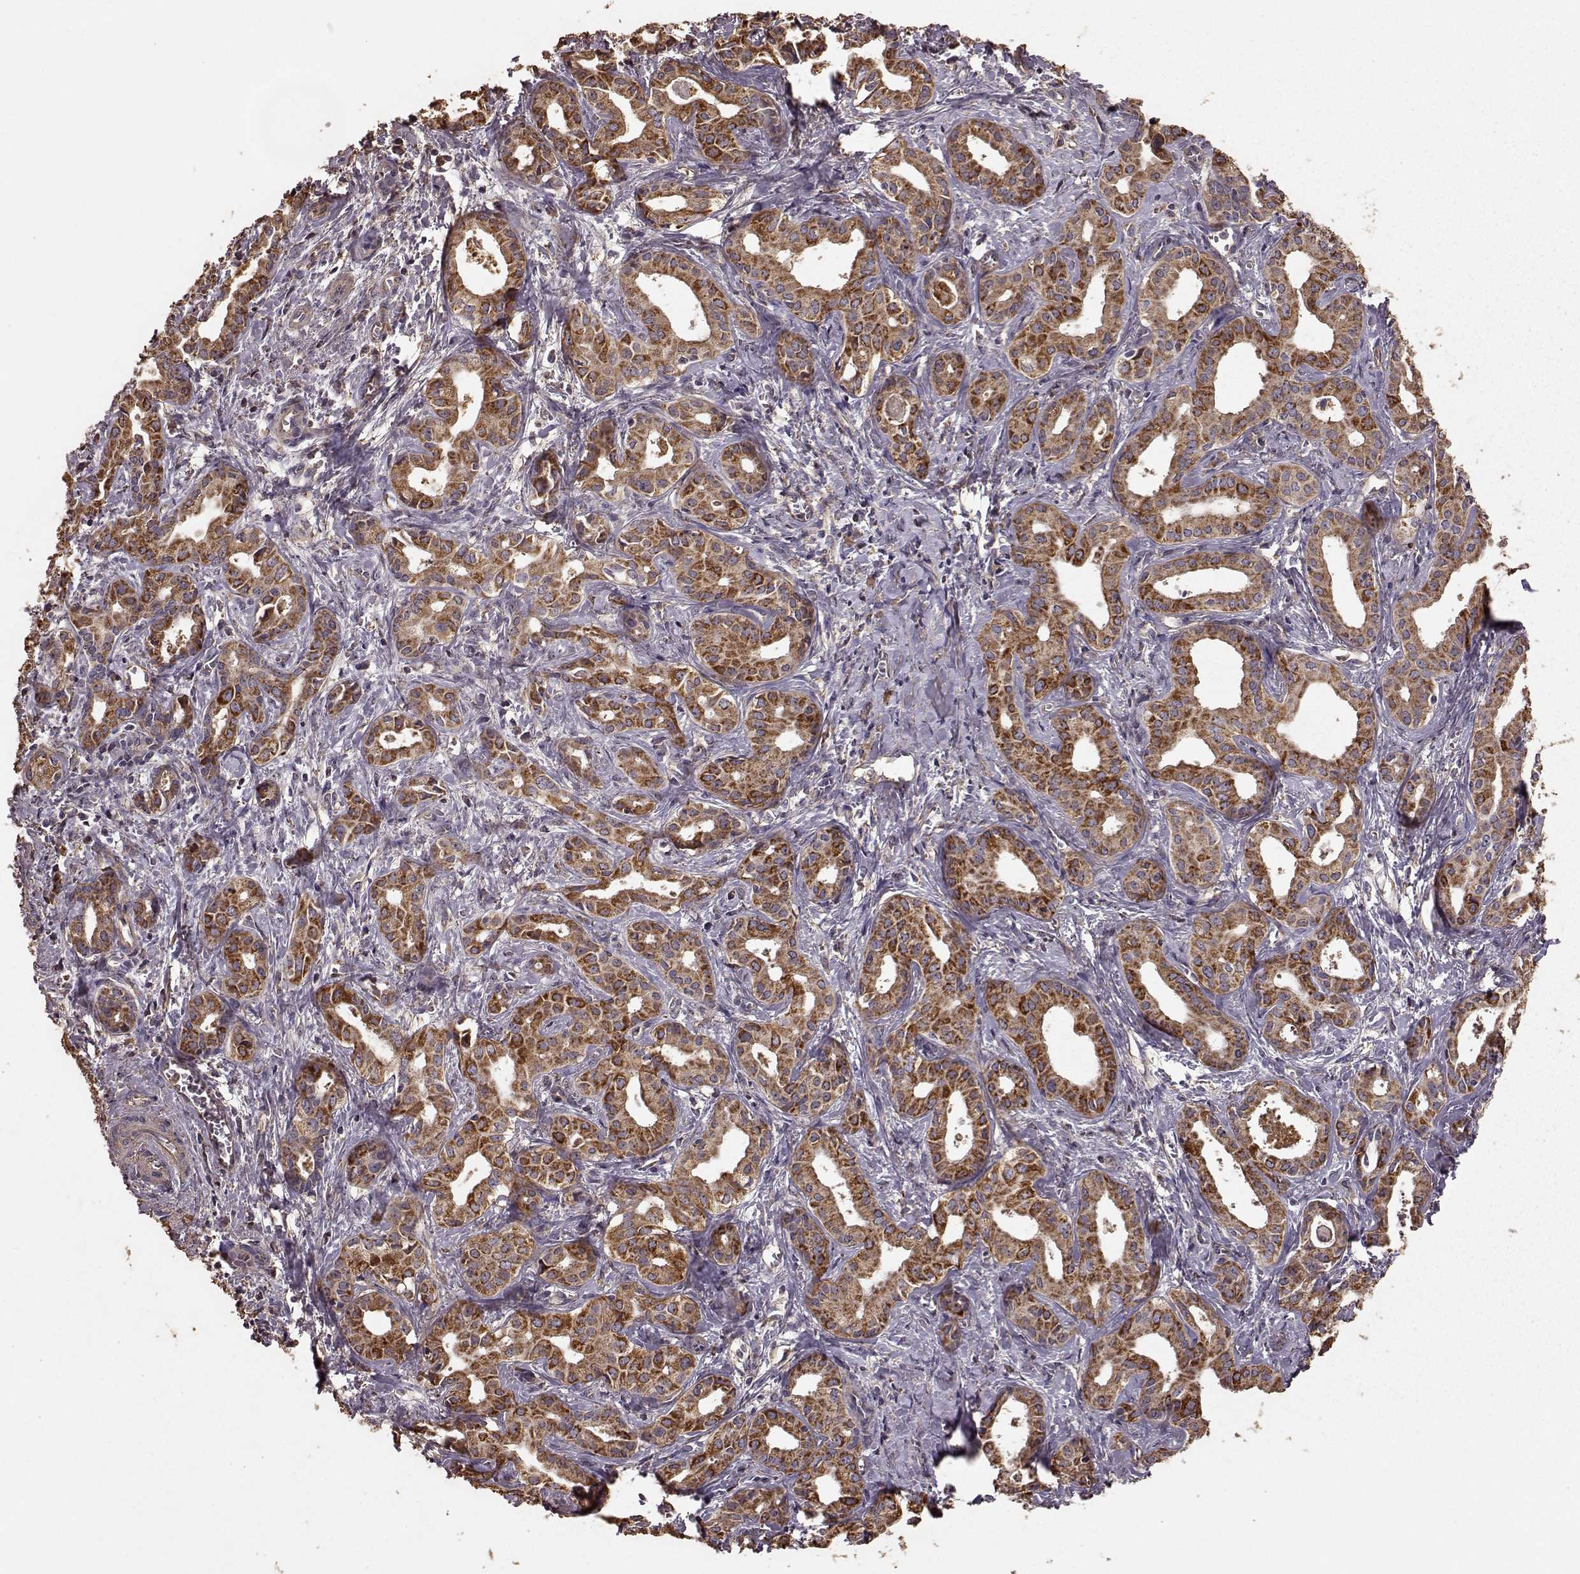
{"staining": {"intensity": "strong", "quantity": ">75%", "location": "cytoplasmic/membranous"}, "tissue": "liver cancer", "cell_type": "Tumor cells", "image_type": "cancer", "snomed": [{"axis": "morphology", "description": "Cholangiocarcinoma"}, {"axis": "topography", "description": "Liver"}], "caption": "IHC micrograph of cholangiocarcinoma (liver) stained for a protein (brown), which shows high levels of strong cytoplasmic/membranous staining in approximately >75% of tumor cells.", "gene": "PTGES2", "patient": {"sex": "female", "age": 65}}